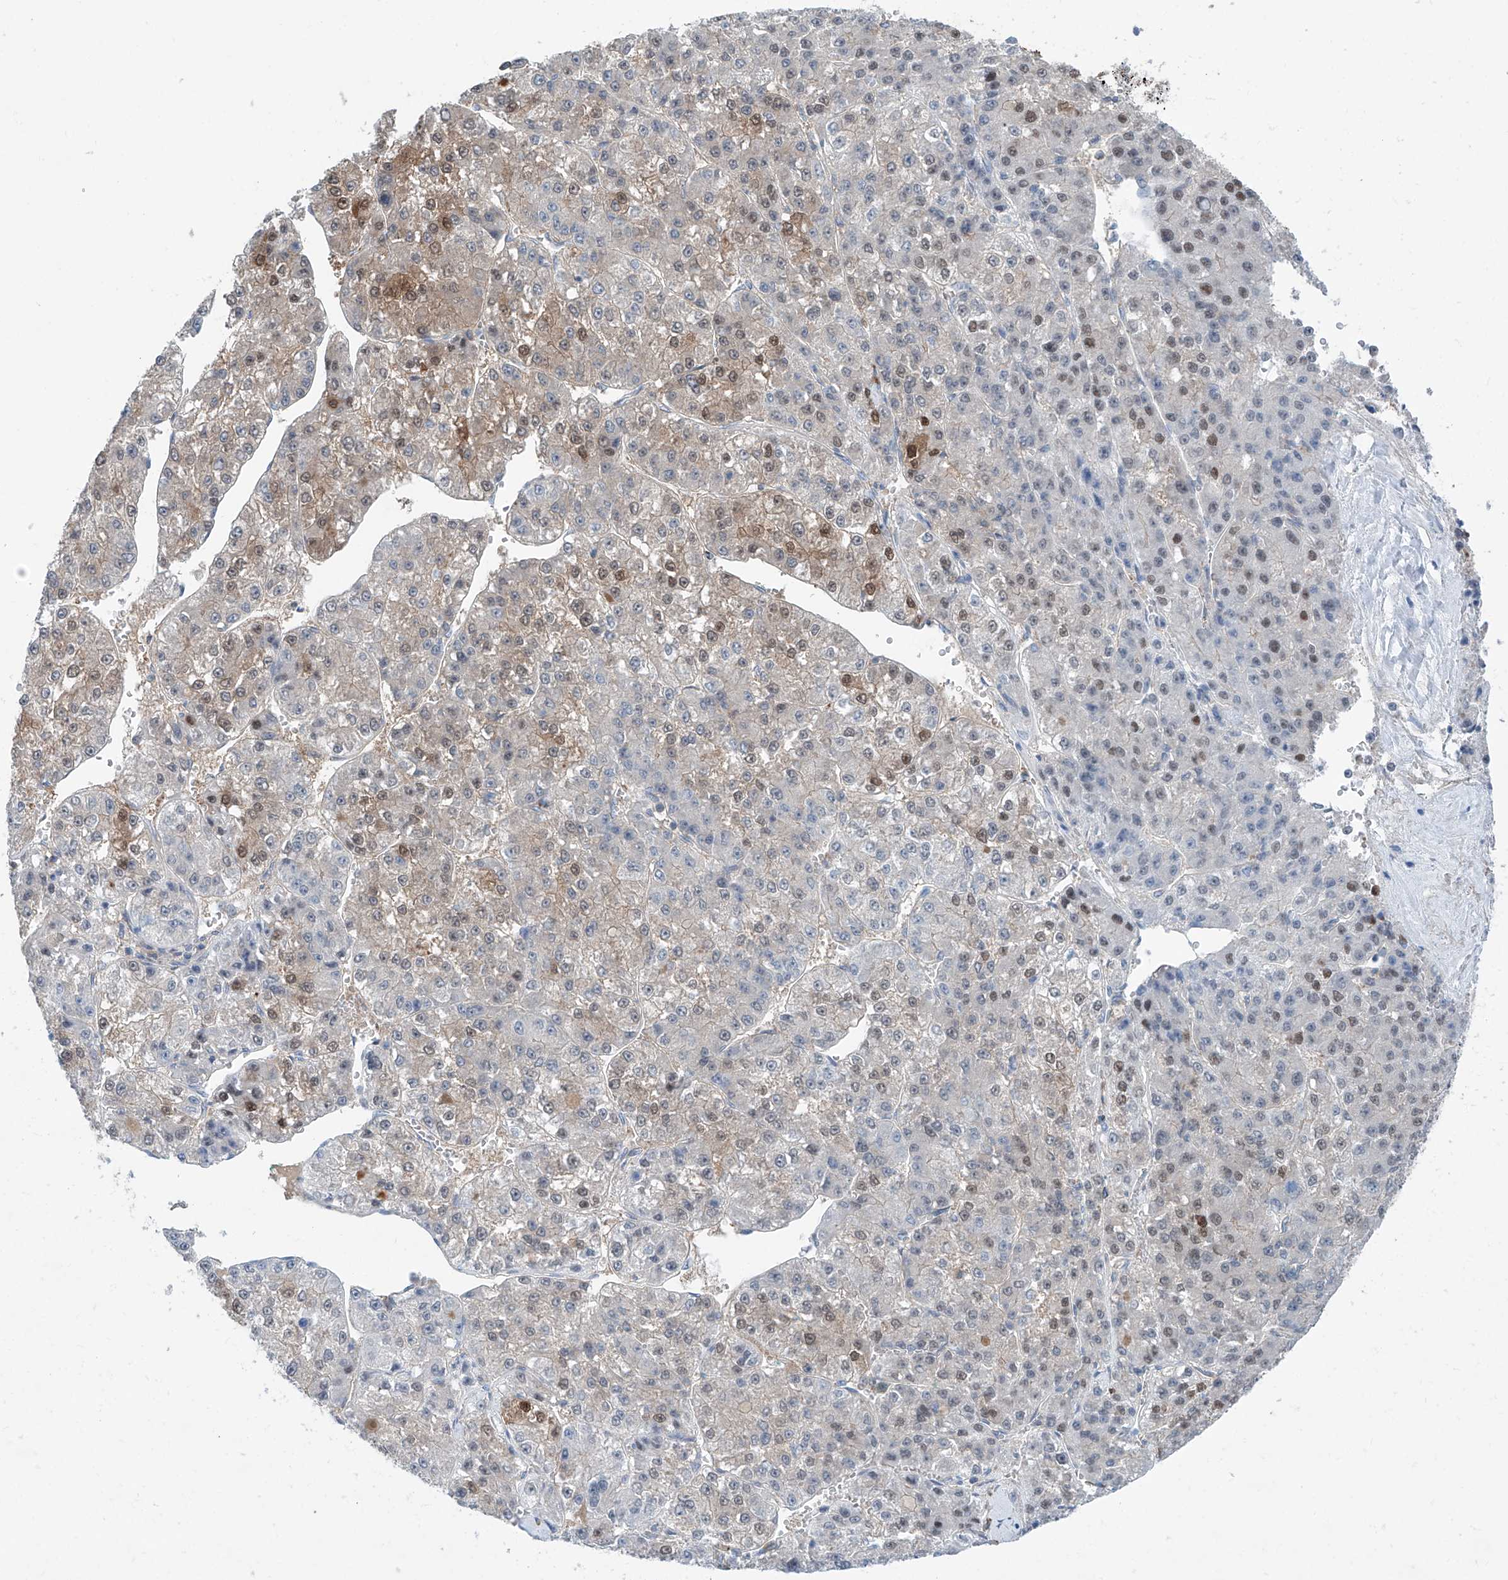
{"staining": {"intensity": "moderate", "quantity": "<25%", "location": "cytoplasmic/membranous,nuclear"}, "tissue": "liver cancer", "cell_type": "Tumor cells", "image_type": "cancer", "snomed": [{"axis": "morphology", "description": "Carcinoma, Hepatocellular, NOS"}, {"axis": "topography", "description": "Liver"}], "caption": "This micrograph shows IHC staining of liver hepatocellular carcinoma, with low moderate cytoplasmic/membranous and nuclear positivity in about <25% of tumor cells.", "gene": "ANKRD34A", "patient": {"sex": "female", "age": 73}}